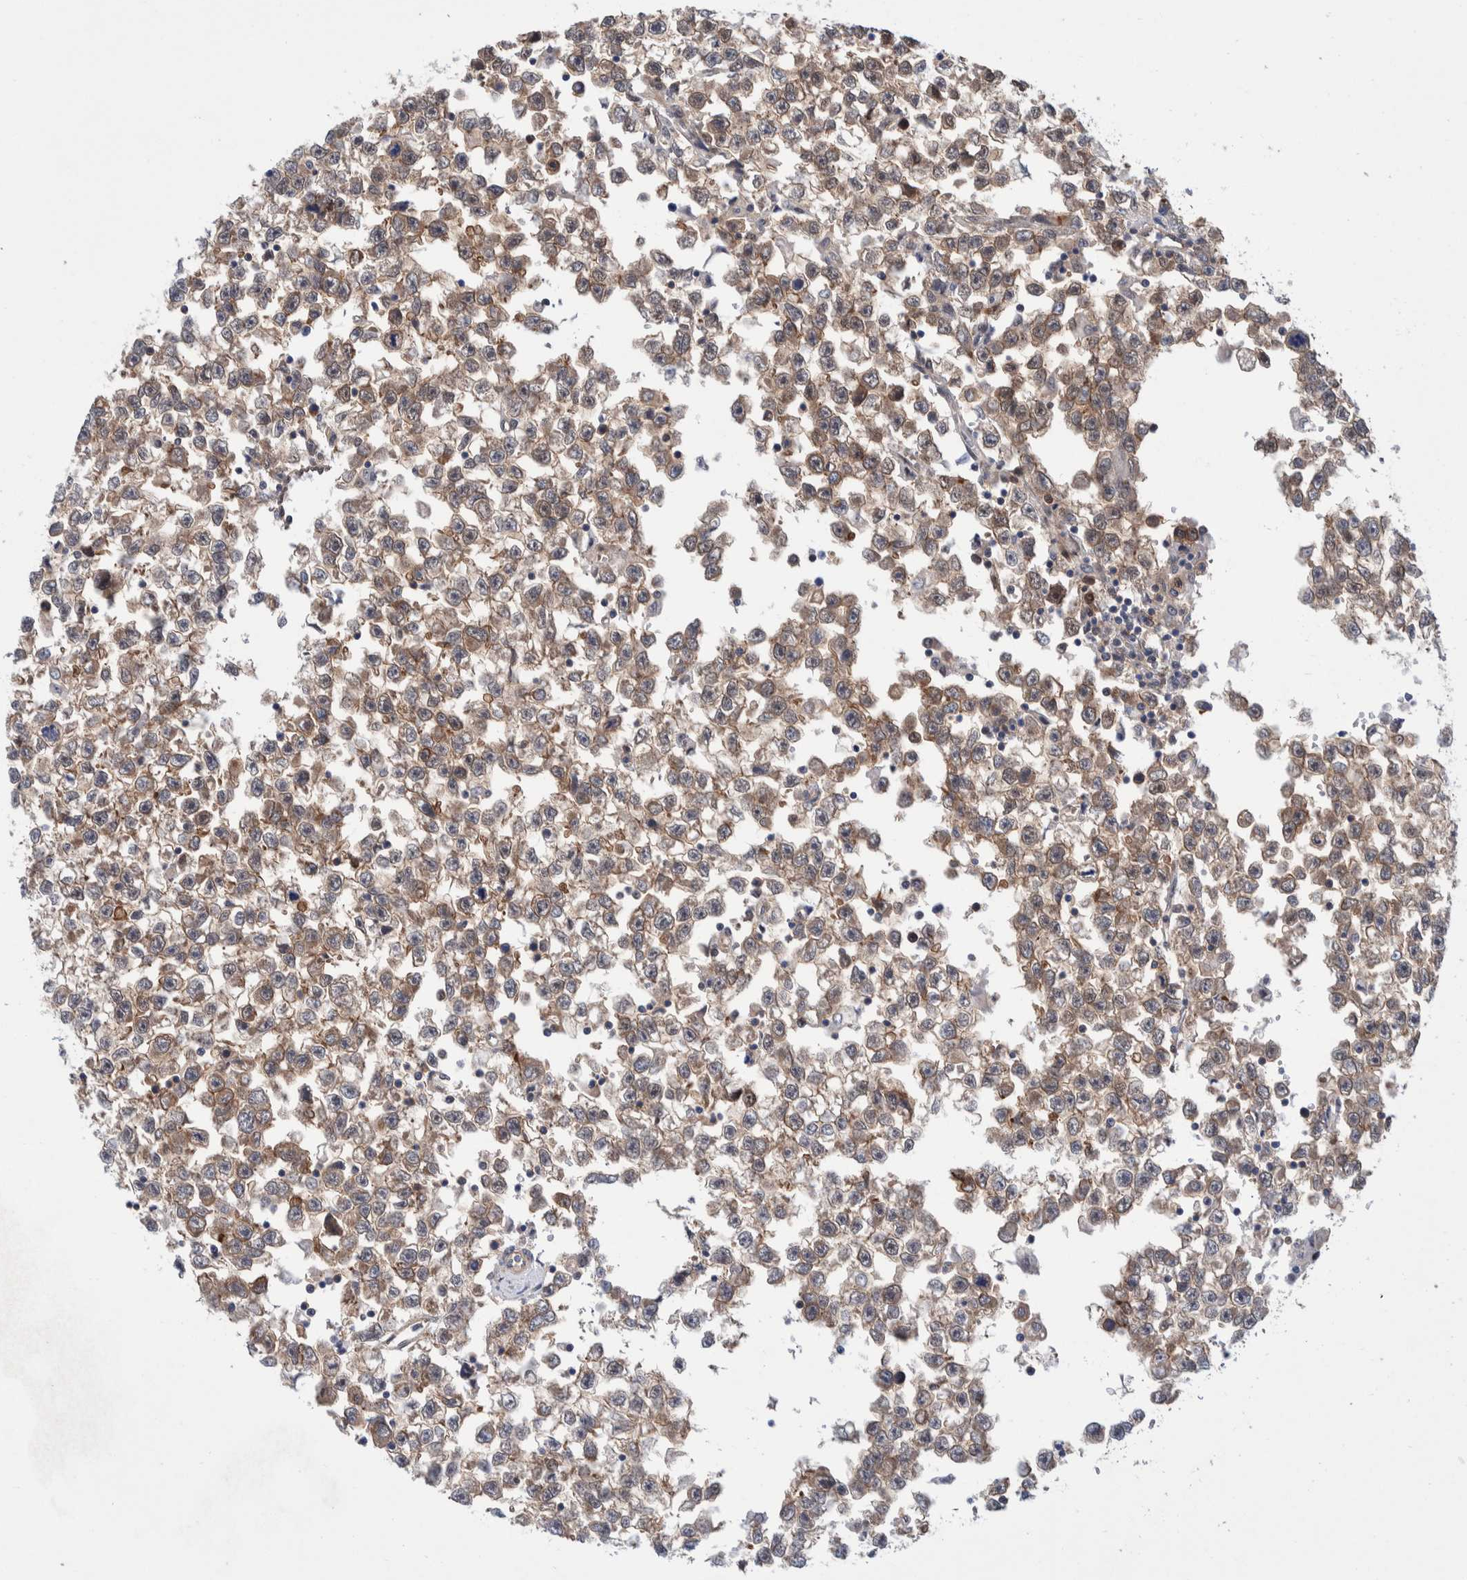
{"staining": {"intensity": "weak", "quantity": ">75%", "location": "cytoplasmic/membranous,nuclear"}, "tissue": "testis cancer", "cell_type": "Tumor cells", "image_type": "cancer", "snomed": [{"axis": "morphology", "description": "Seminoma, NOS"}, {"axis": "morphology", "description": "Carcinoma, Embryonal, NOS"}, {"axis": "topography", "description": "Testis"}], "caption": "Testis embryonal carcinoma stained with a brown dye reveals weak cytoplasmic/membranous and nuclear positive staining in approximately >75% of tumor cells.", "gene": "PFAS", "patient": {"sex": "male", "age": 51}}